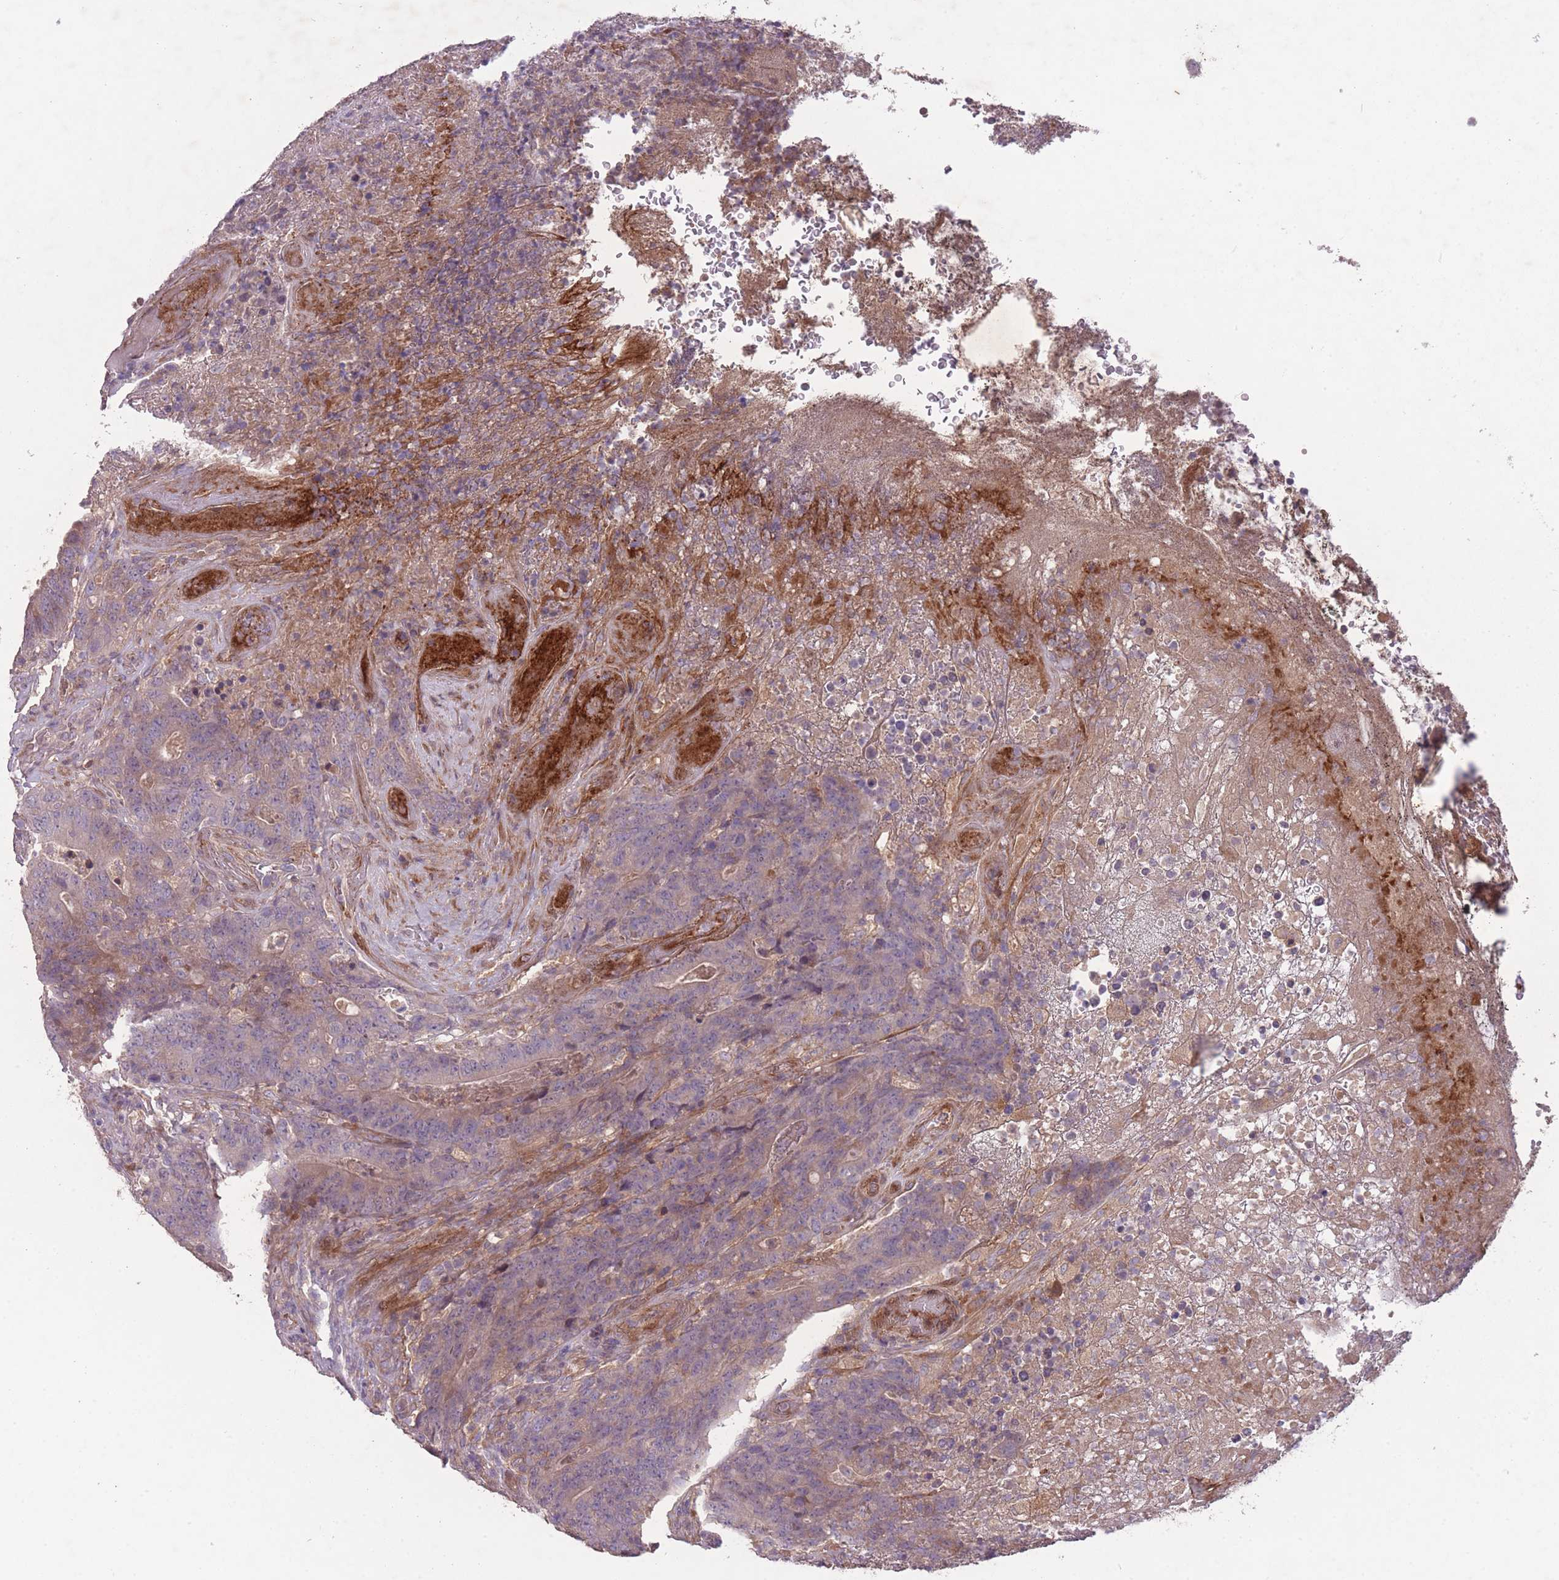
{"staining": {"intensity": "negative", "quantity": "none", "location": "none"}, "tissue": "colorectal cancer", "cell_type": "Tumor cells", "image_type": "cancer", "snomed": [{"axis": "morphology", "description": "Adenocarcinoma, NOS"}, {"axis": "topography", "description": "Colon"}], "caption": "Tumor cells show no significant protein positivity in colorectal cancer.", "gene": "OR2V2", "patient": {"sex": "female", "age": 75}}